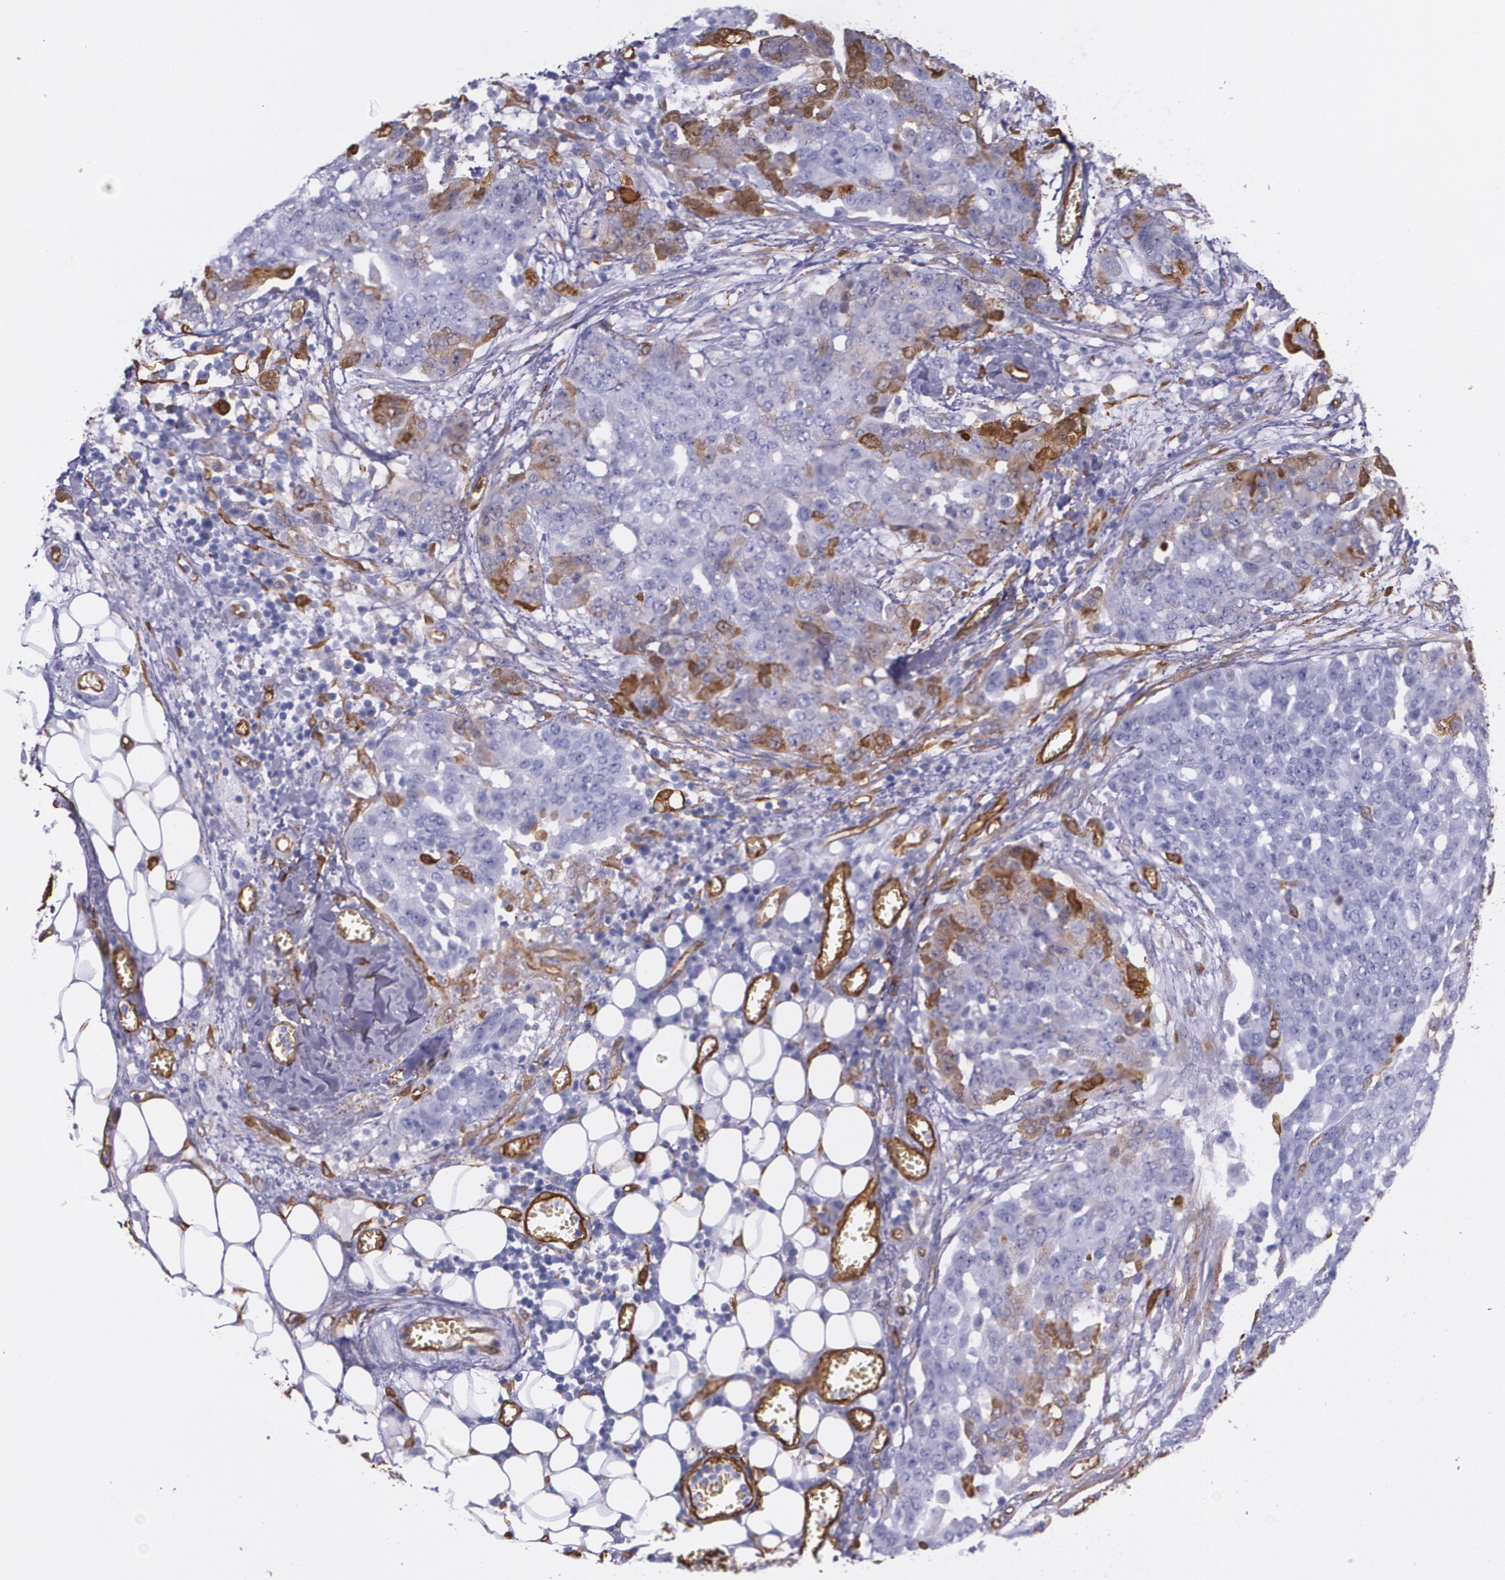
{"staining": {"intensity": "moderate", "quantity": "<25%", "location": "cytoplasmic/membranous"}, "tissue": "ovarian cancer", "cell_type": "Tumor cells", "image_type": "cancer", "snomed": [{"axis": "morphology", "description": "Cystadenocarcinoma, serous, NOS"}, {"axis": "topography", "description": "Soft tissue"}, {"axis": "topography", "description": "Ovary"}], "caption": "IHC of serous cystadenocarcinoma (ovarian) exhibits low levels of moderate cytoplasmic/membranous positivity in about <25% of tumor cells.", "gene": "MMP2", "patient": {"sex": "female", "age": 57}}